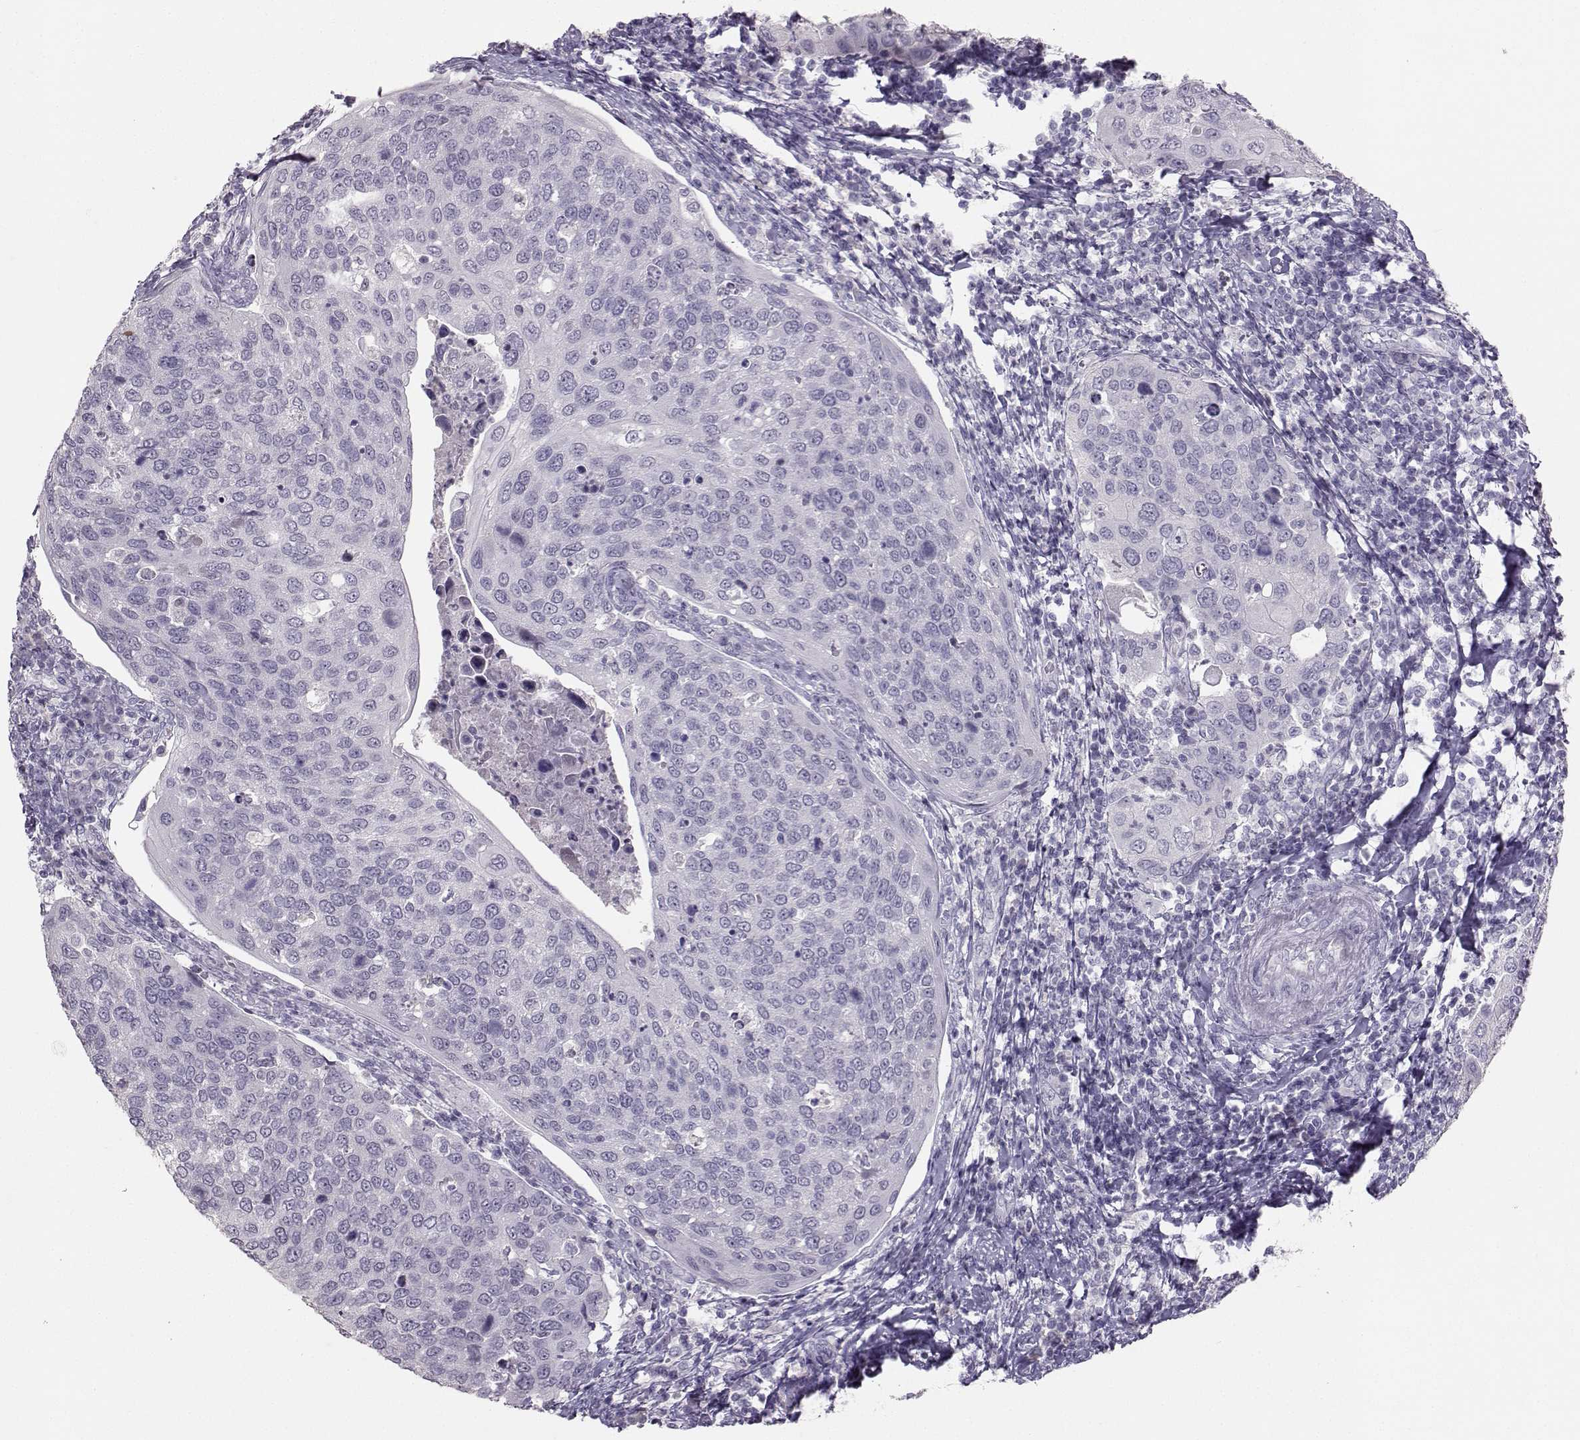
{"staining": {"intensity": "negative", "quantity": "none", "location": "none"}, "tissue": "cervical cancer", "cell_type": "Tumor cells", "image_type": "cancer", "snomed": [{"axis": "morphology", "description": "Squamous cell carcinoma, NOS"}, {"axis": "topography", "description": "Cervix"}], "caption": "This is a image of immunohistochemistry (IHC) staining of cervical cancer, which shows no expression in tumor cells.", "gene": "PKP2", "patient": {"sex": "female", "age": 54}}